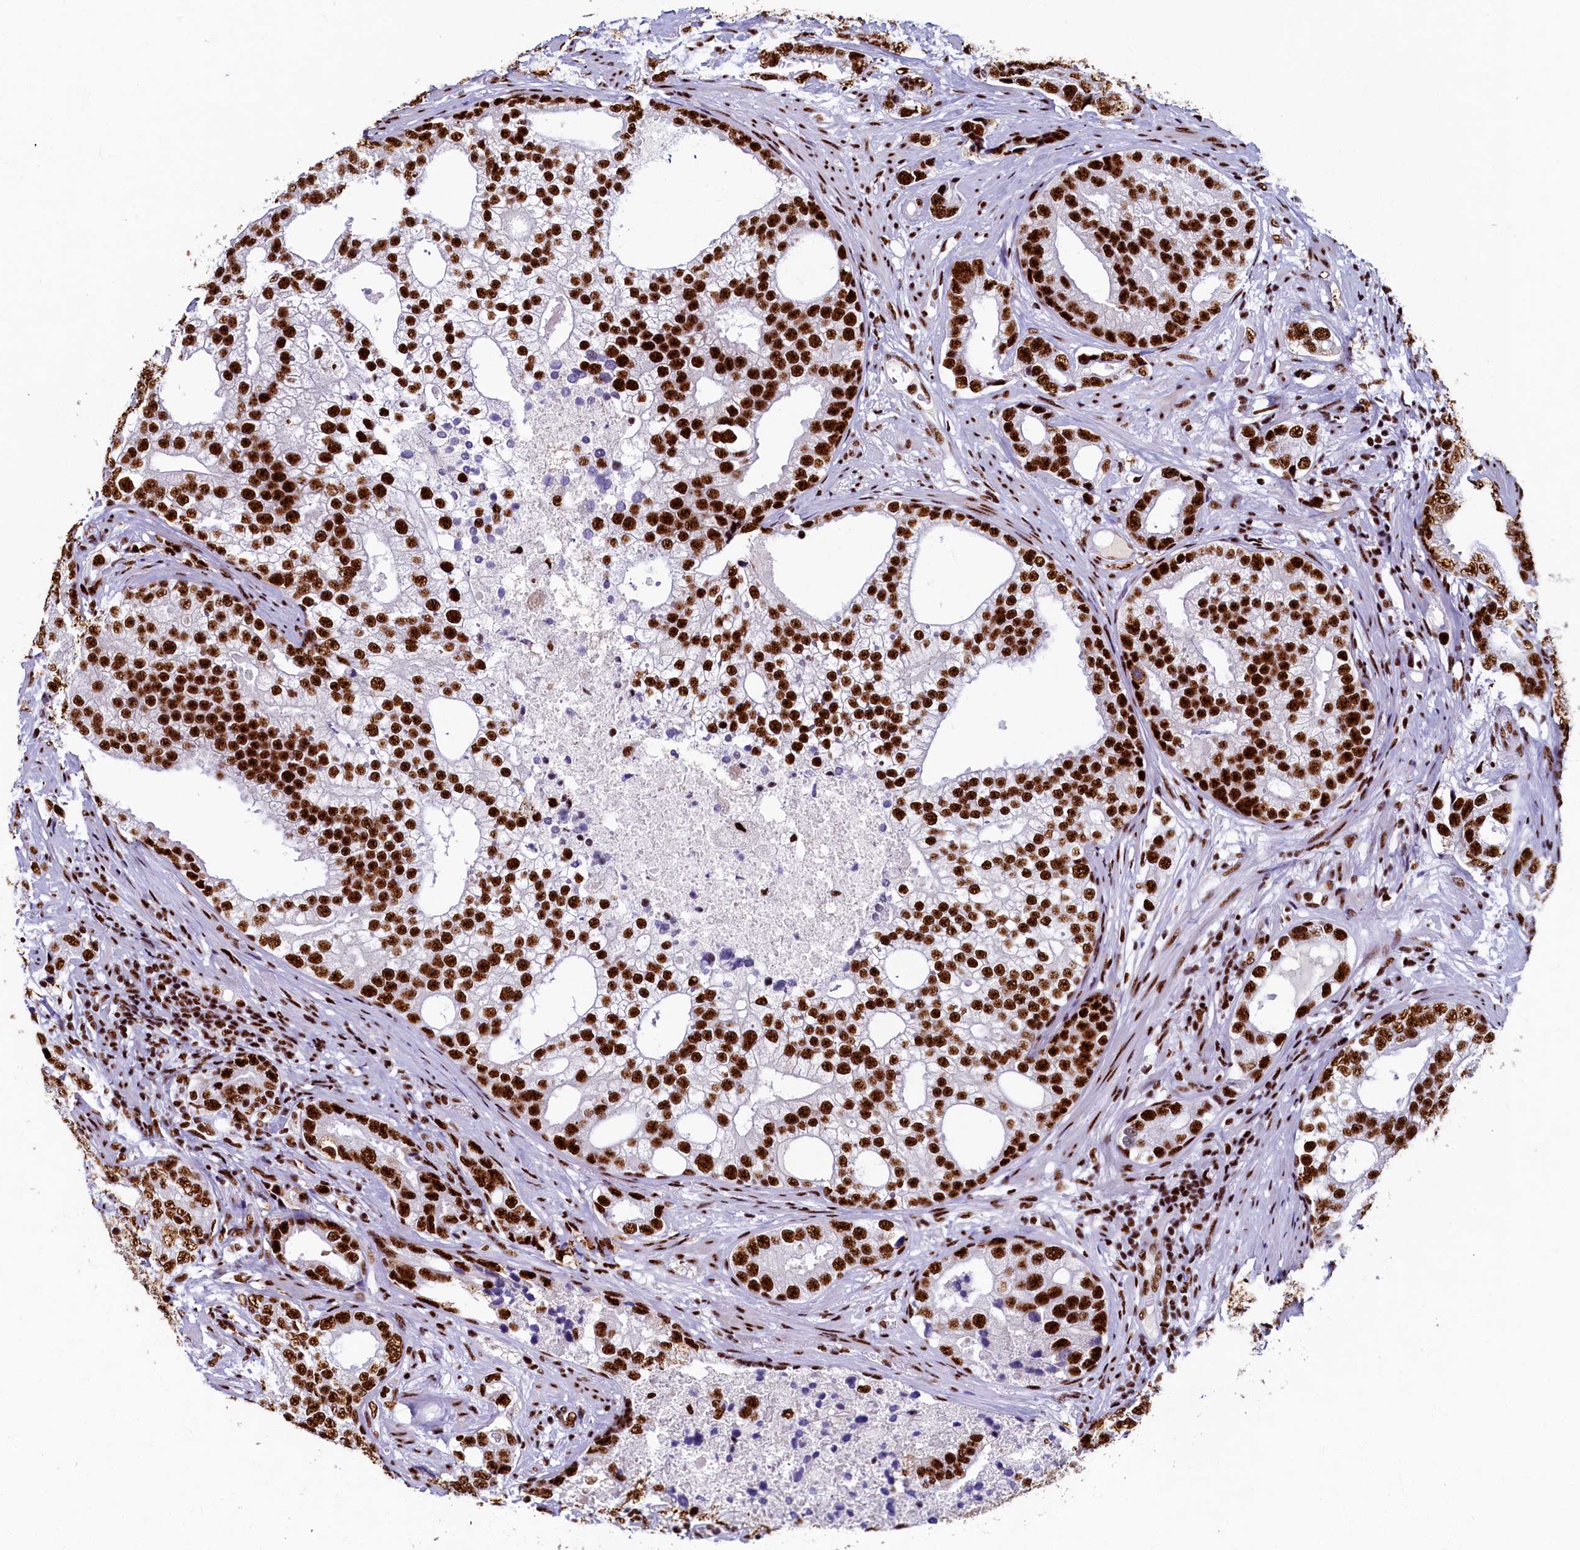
{"staining": {"intensity": "strong", "quantity": ">75%", "location": "nuclear"}, "tissue": "prostate cancer", "cell_type": "Tumor cells", "image_type": "cancer", "snomed": [{"axis": "morphology", "description": "Adenocarcinoma, High grade"}, {"axis": "topography", "description": "Prostate"}], "caption": "DAB immunohistochemical staining of human prostate adenocarcinoma (high-grade) displays strong nuclear protein positivity in about >75% of tumor cells. Using DAB (3,3'-diaminobenzidine) (brown) and hematoxylin (blue) stains, captured at high magnification using brightfield microscopy.", "gene": "SRRM2", "patient": {"sex": "male", "age": 75}}